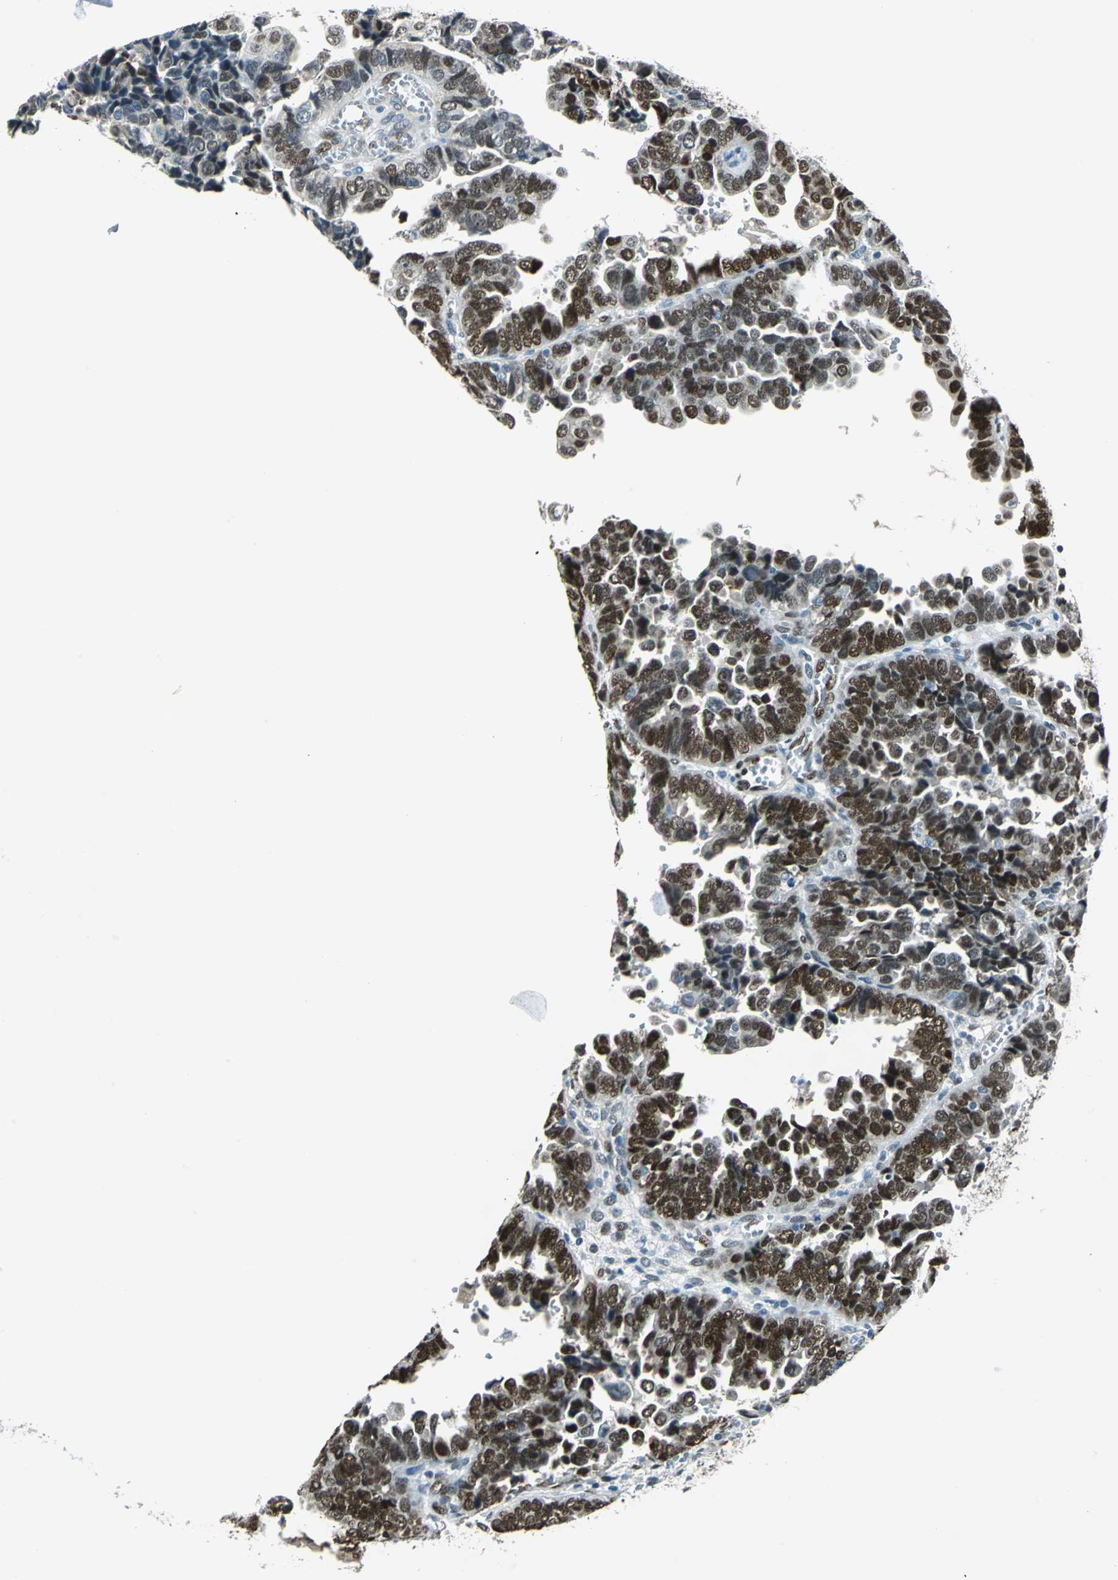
{"staining": {"intensity": "strong", "quantity": ">75%", "location": "nuclear"}, "tissue": "endometrial cancer", "cell_type": "Tumor cells", "image_type": "cancer", "snomed": [{"axis": "morphology", "description": "Adenocarcinoma, NOS"}, {"axis": "topography", "description": "Endometrium"}], "caption": "Strong nuclear protein expression is identified in about >75% of tumor cells in endometrial cancer.", "gene": "NFIA", "patient": {"sex": "female", "age": 75}}